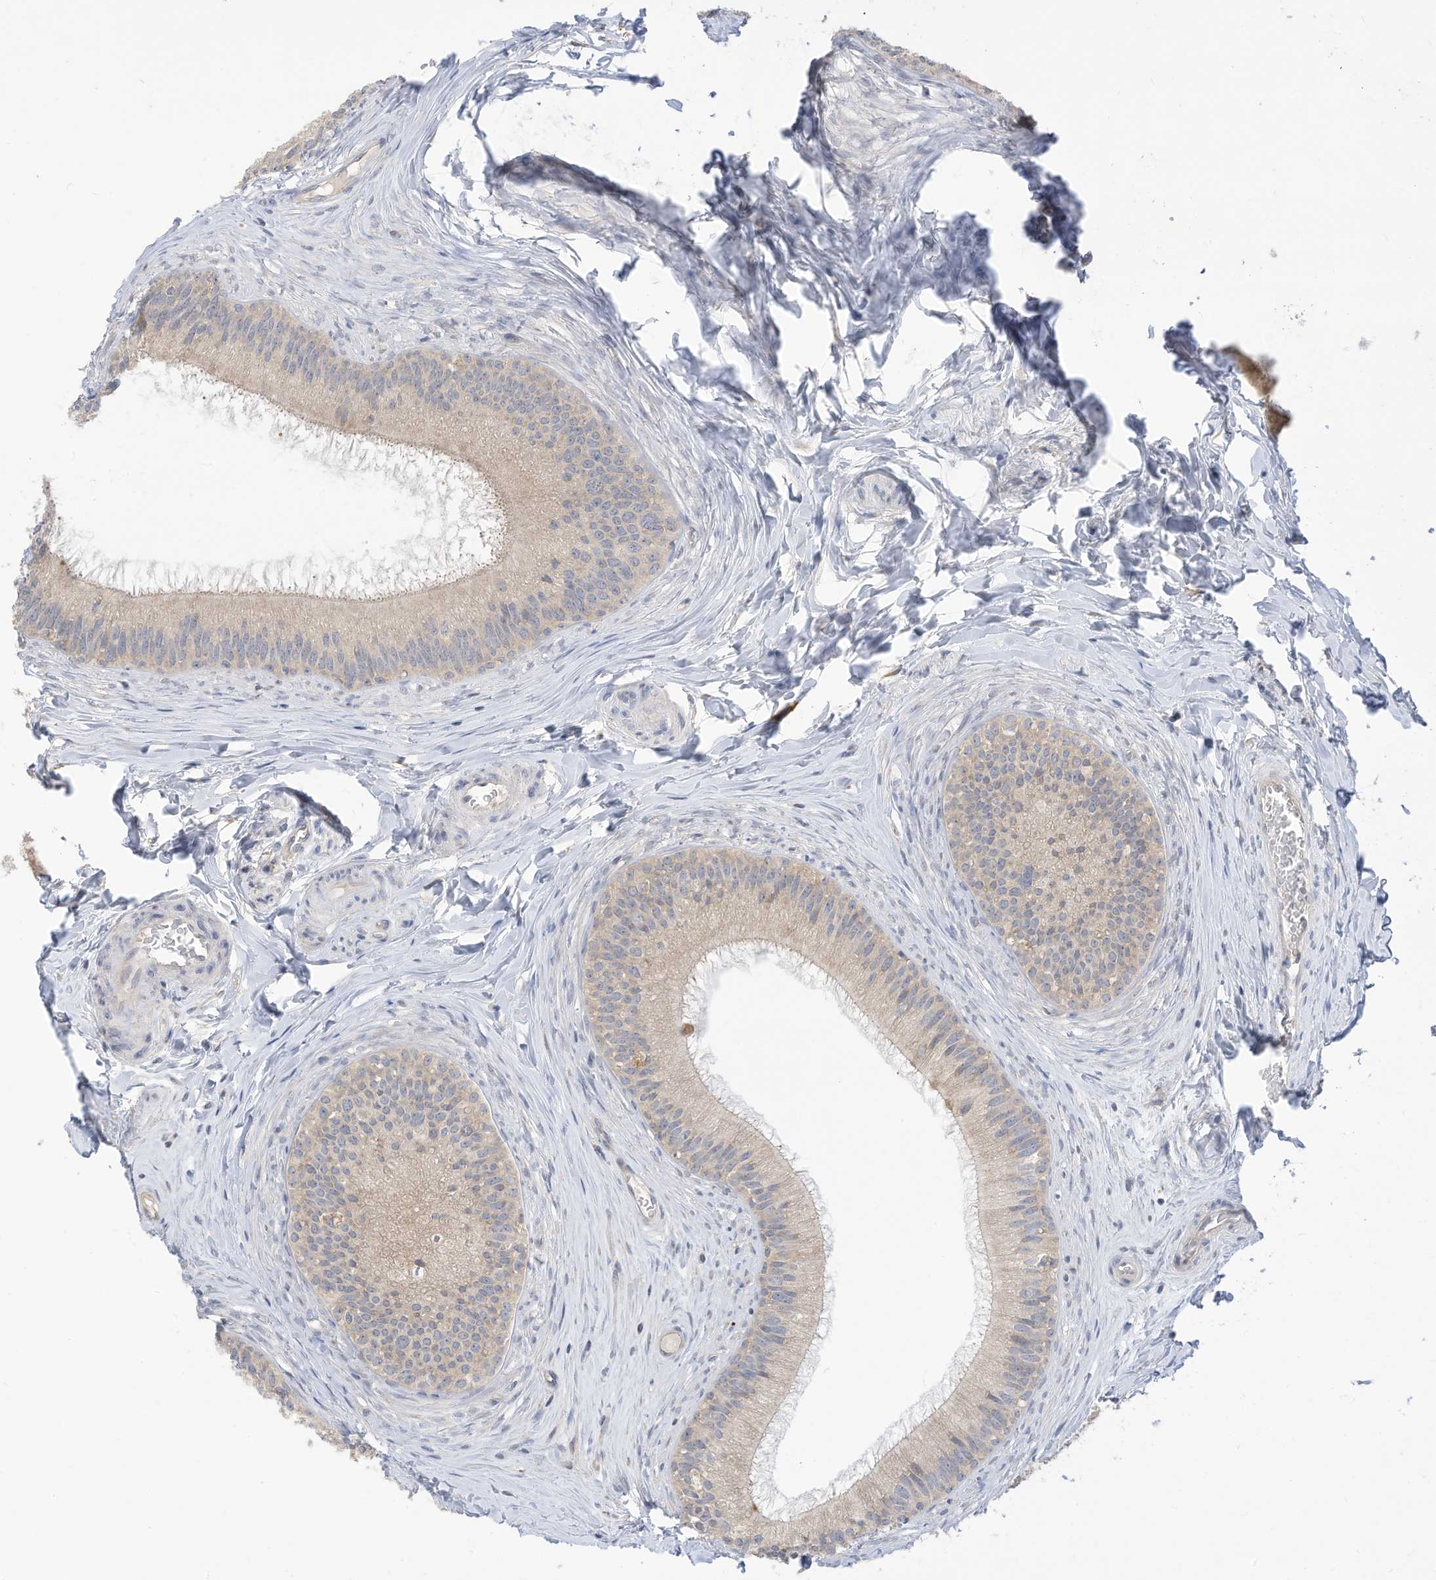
{"staining": {"intensity": "weak", "quantity": "25%-75%", "location": "cytoplasmic/membranous"}, "tissue": "epididymis", "cell_type": "Glandular cells", "image_type": "normal", "snomed": [{"axis": "morphology", "description": "Normal tissue, NOS"}, {"axis": "topography", "description": "Epididymis"}], "caption": "Immunohistochemical staining of benign human epididymis shows weak cytoplasmic/membranous protein positivity in approximately 25%-75% of glandular cells. The protein is shown in brown color, while the nuclei are stained blue.", "gene": "LRRN2", "patient": {"sex": "male", "age": 27}}